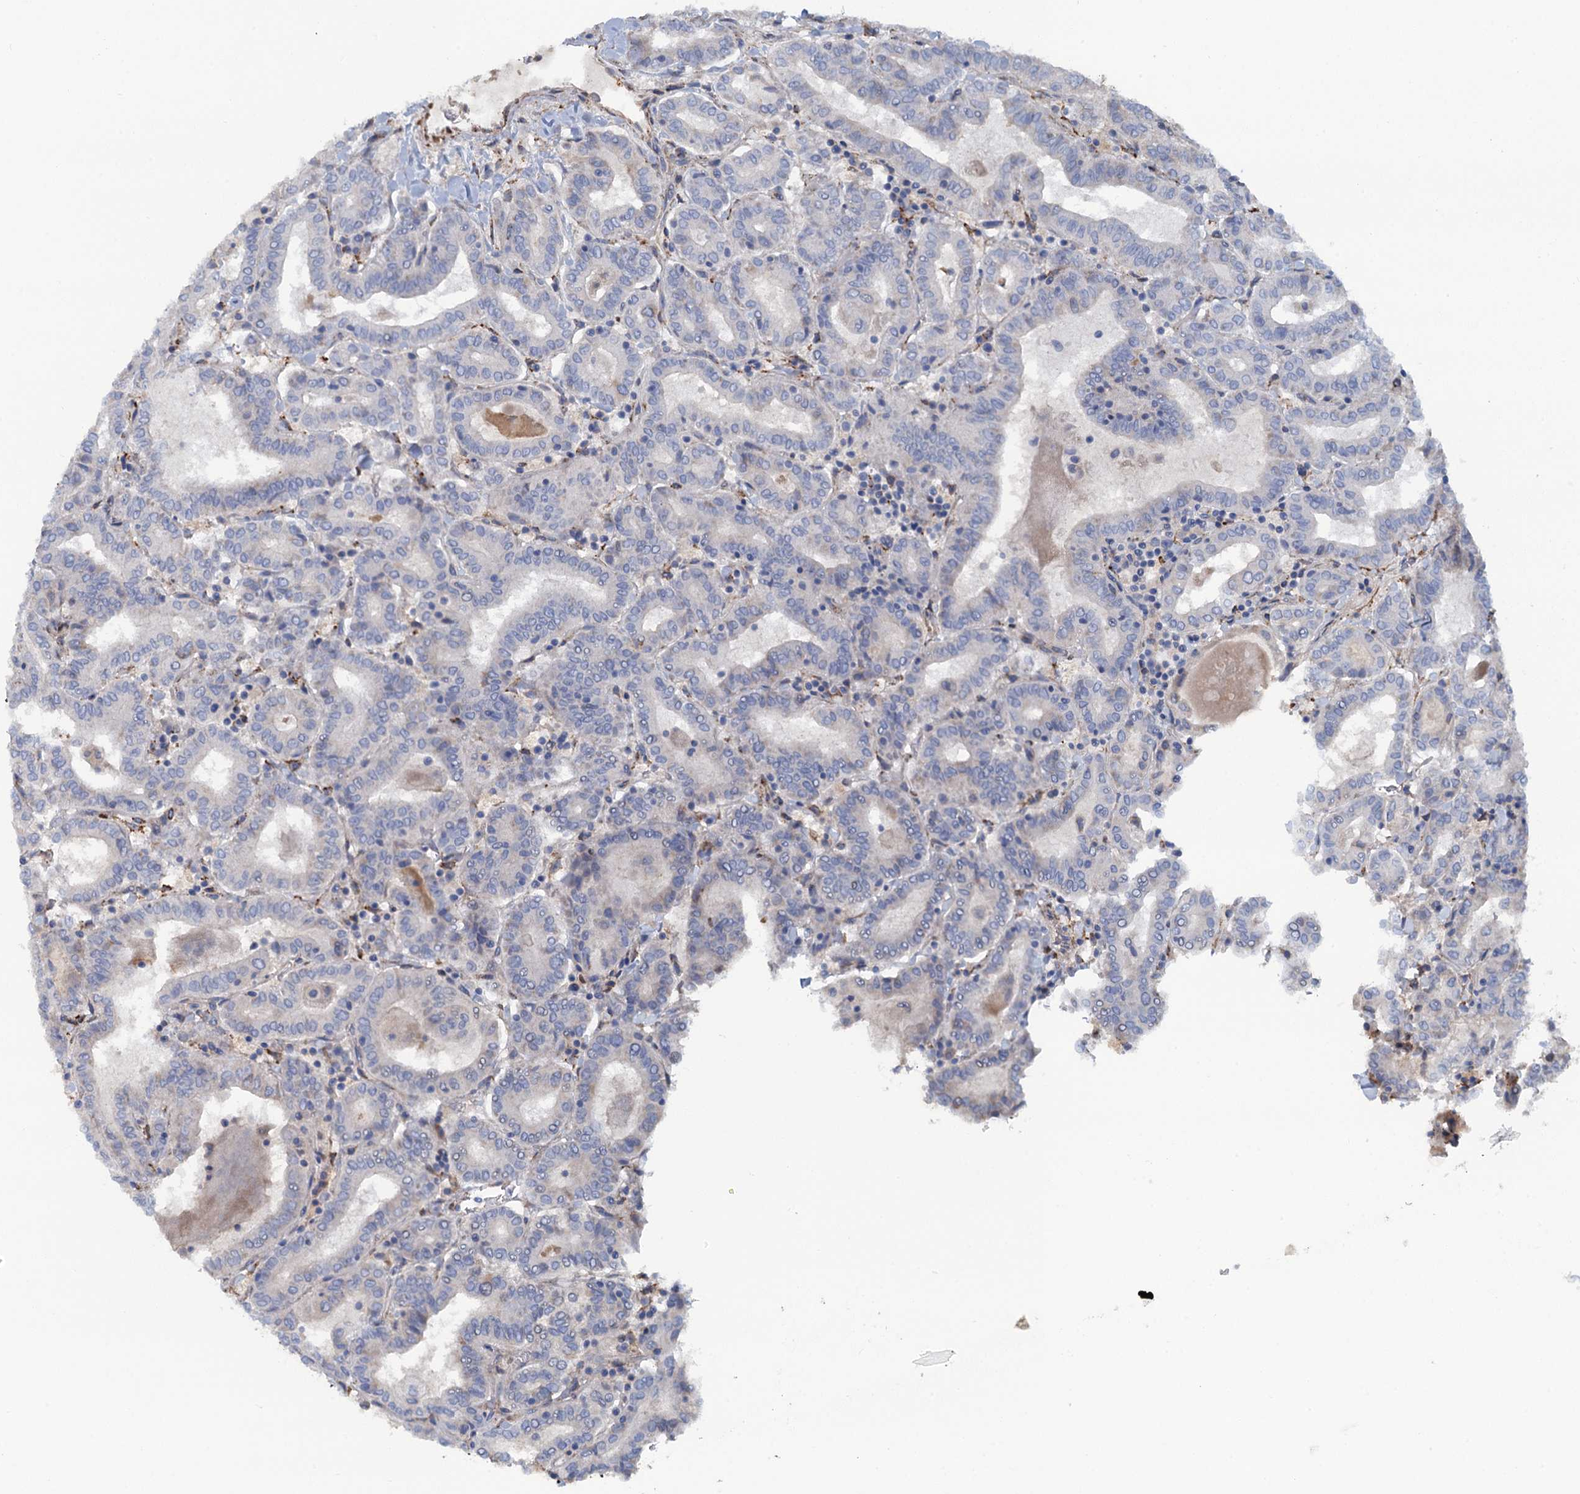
{"staining": {"intensity": "negative", "quantity": "none", "location": "none"}, "tissue": "thyroid cancer", "cell_type": "Tumor cells", "image_type": "cancer", "snomed": [{"axis": "morphology", "description": "Papillary adenocarcinoma, NOS"}, {"axis": "topography", "description": "Thyroid gland"}], "caption": "This micrograph is of papillary adenocarcinoma (thyroid) stained with IHC to label a protein in brown with the nuclei are counter-stained blue. There is no positivity in tumor cells.", "gene": "POGLUT3", "patient": {"sex": "female", "age": 72}}